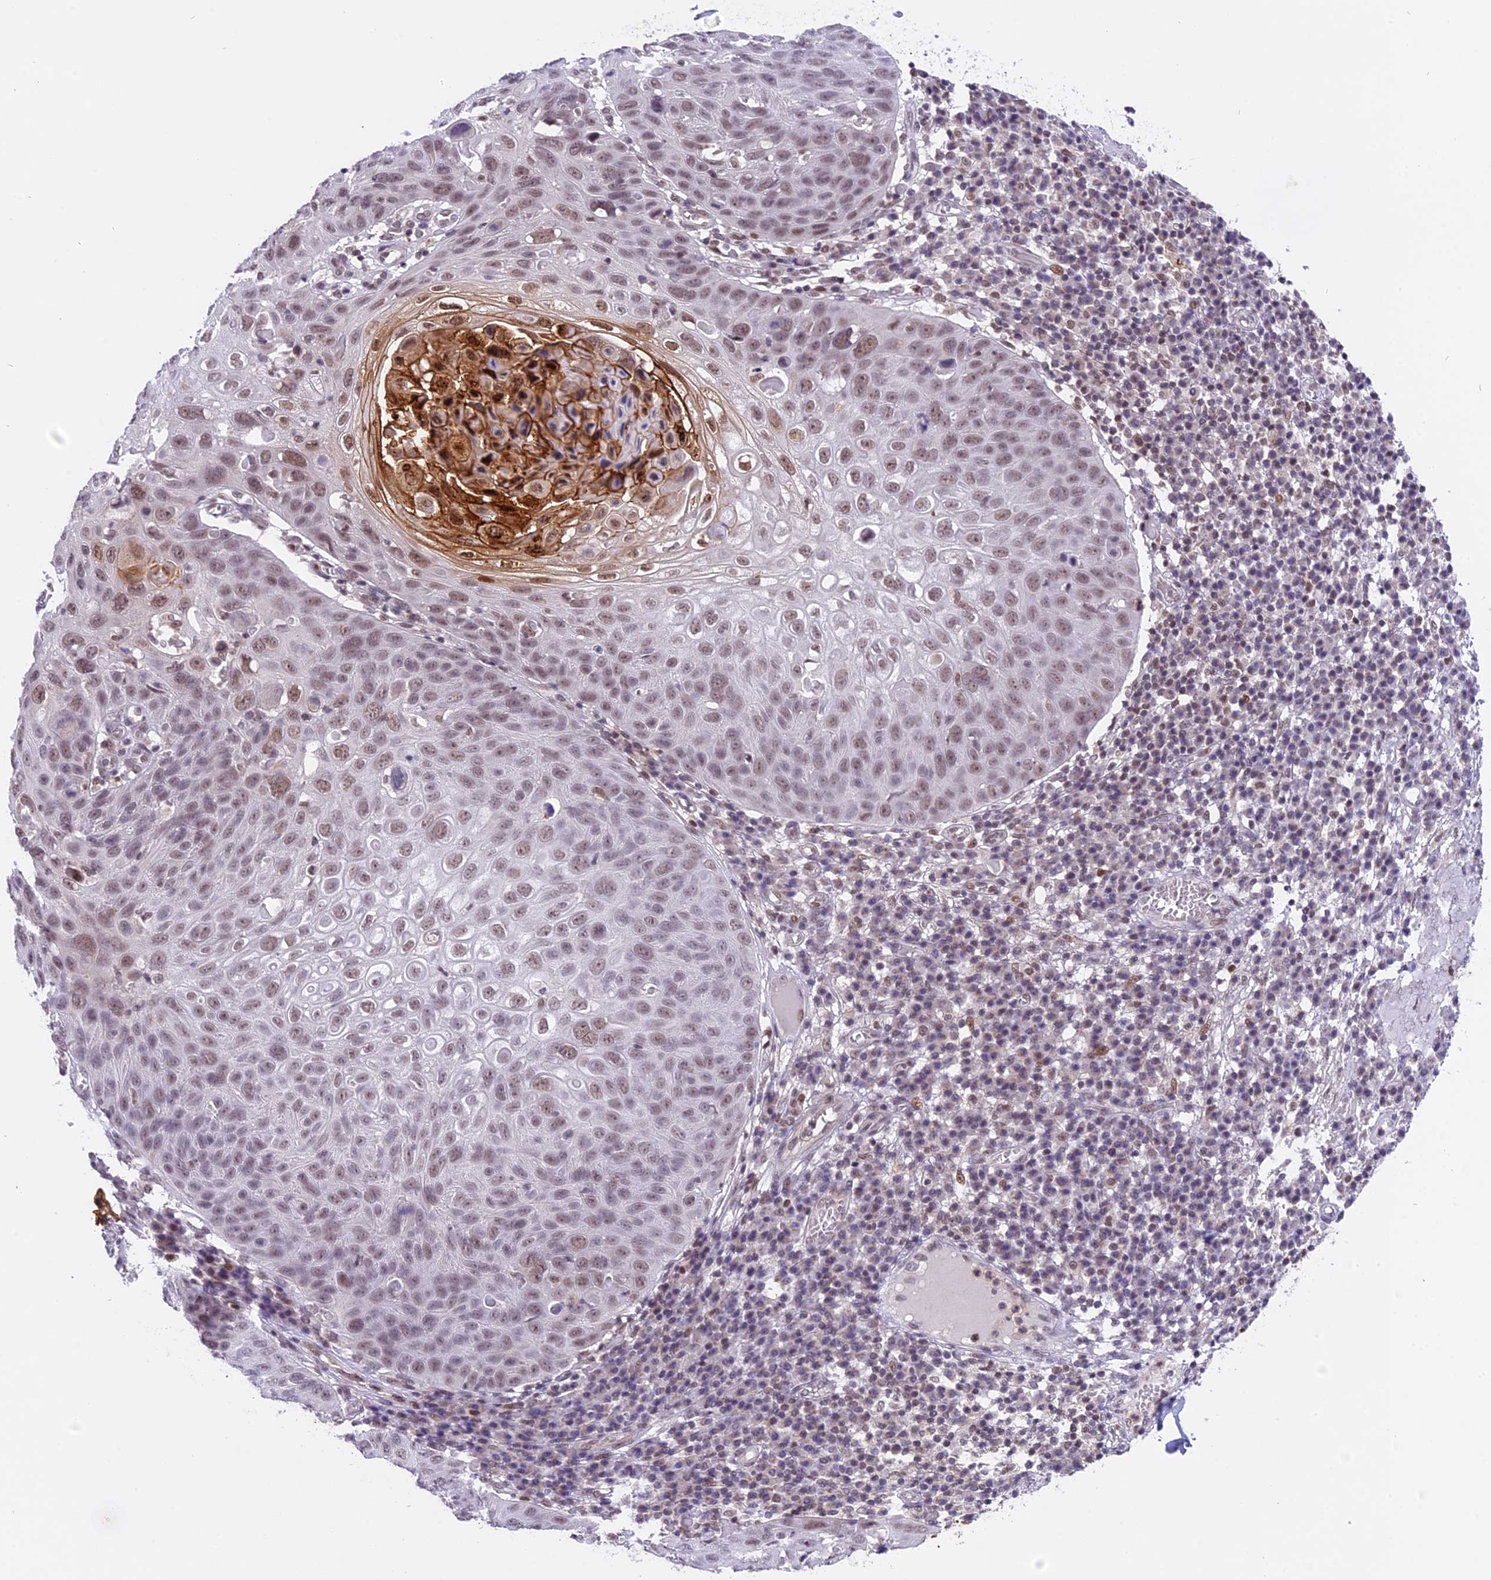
{"staining": {"intensity": "weak", "quantity": ">75%", "location": "nuclear"}, "tissue": "skin cancer", "cell_type": "Tumor cells", "image_type": "cancer", "snomed": [{"axis": "morphology", "description": "Squamous cell carcinoma, NOS"}, {"axis": "topography", "description": "Skin"}], "caption": "A histopathology image showing weak nuclear expression in about >75% of tumor cells in squamous cell carcinoma (skin), as visualized by brown immunohistochemical staining.", "gene": "TADA3", "patient": {"sex": "female", "age": 90}}